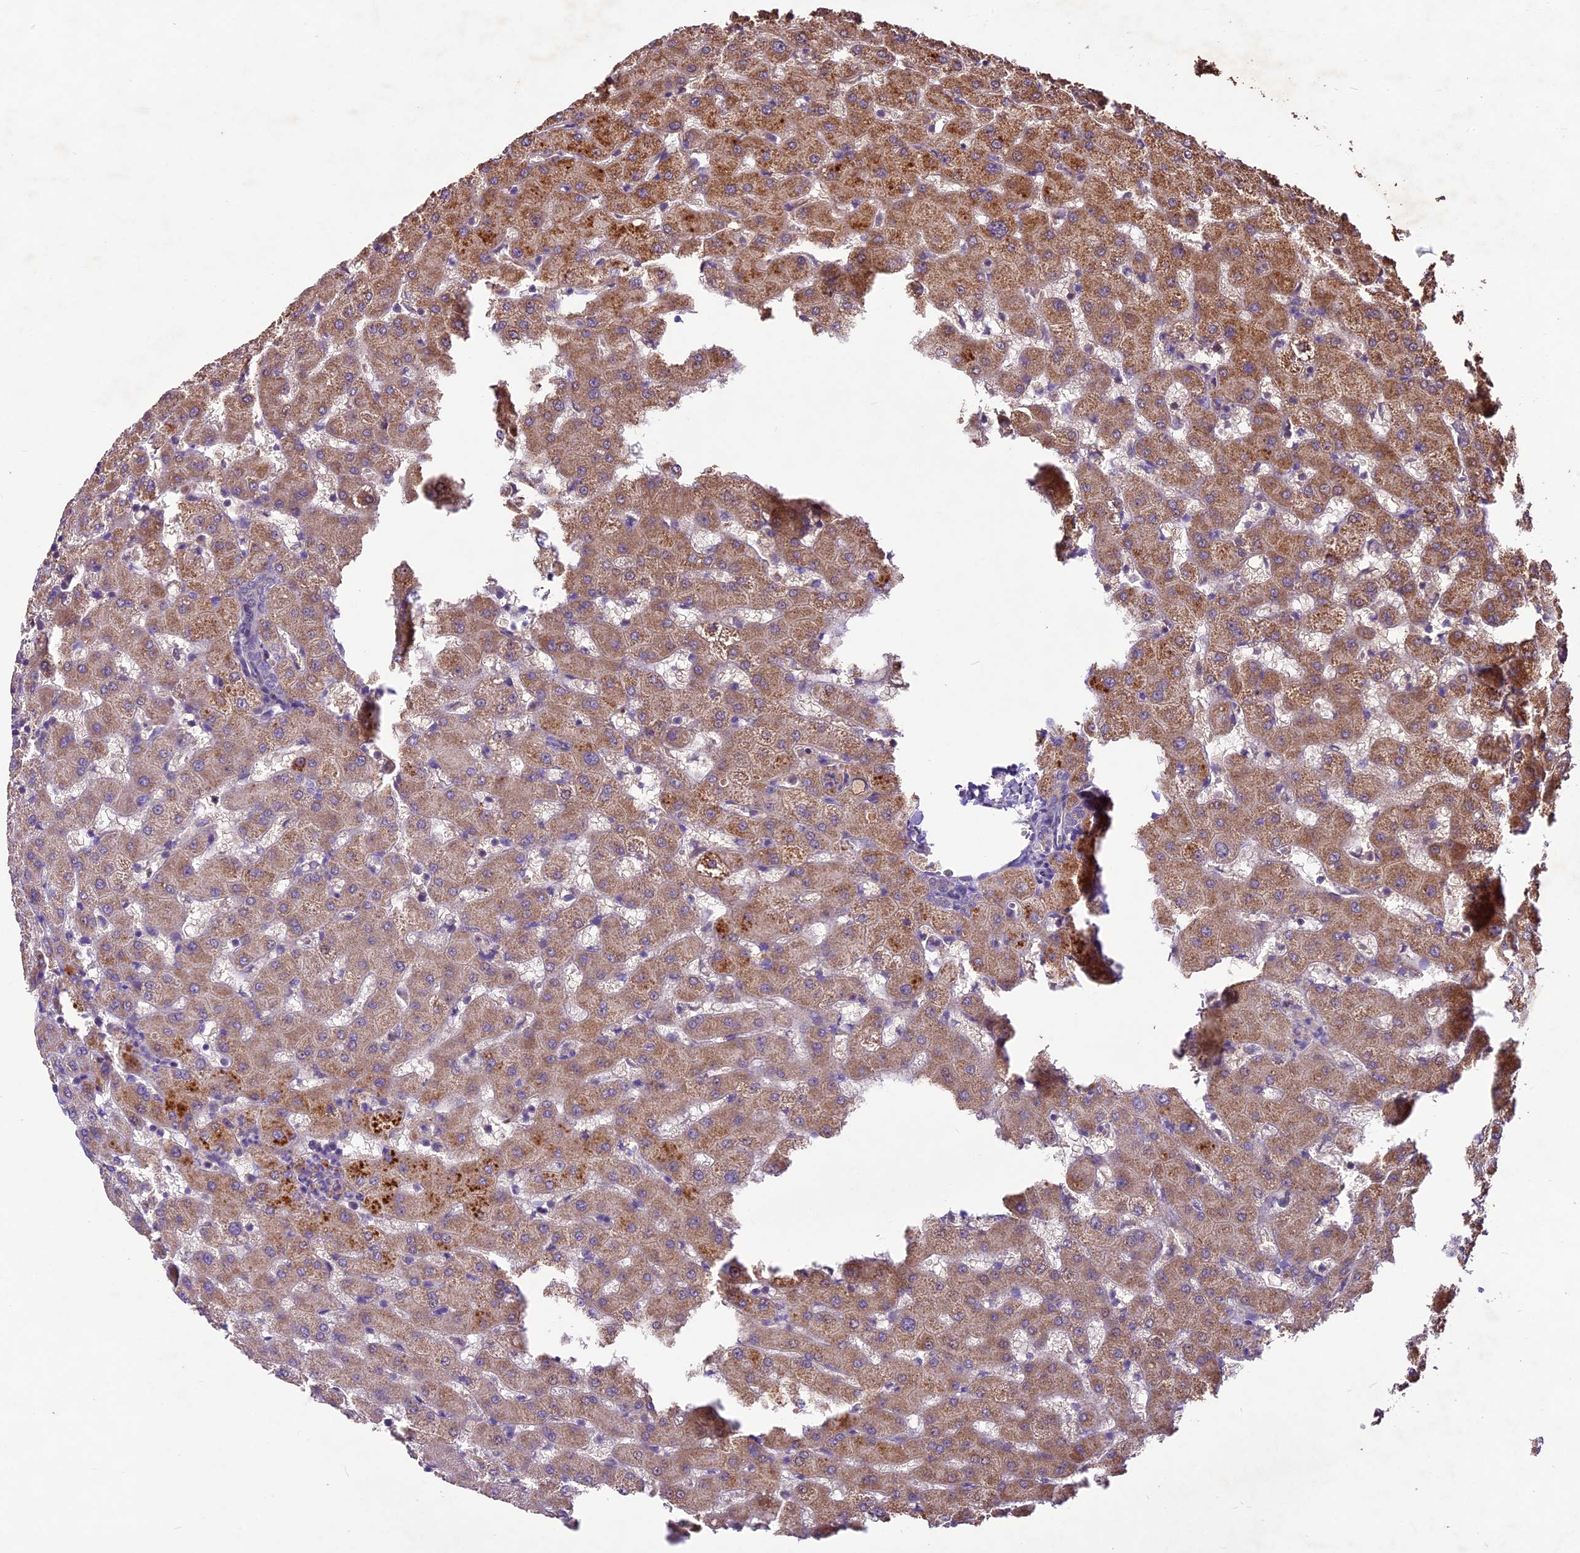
{"staining": {"intensity": "negative", "quantity": "none", "location": "none"}, "tissue": "liver", "cell_type": "Cholangiocytes", "image_type": "normal", "snomed": [{"axis": "morphology", "description": "Normal tissue, NOS"}, {"axis": "topography", "description": "Liver"}], "caption": "DAB (3,3'-diaminobenzidine) immunohistochemical staining of benign liver reveals no significant positivity in cholangiocytes.", "gene": "CRLF1", "patient": {"sex": "female", "age": 63}}